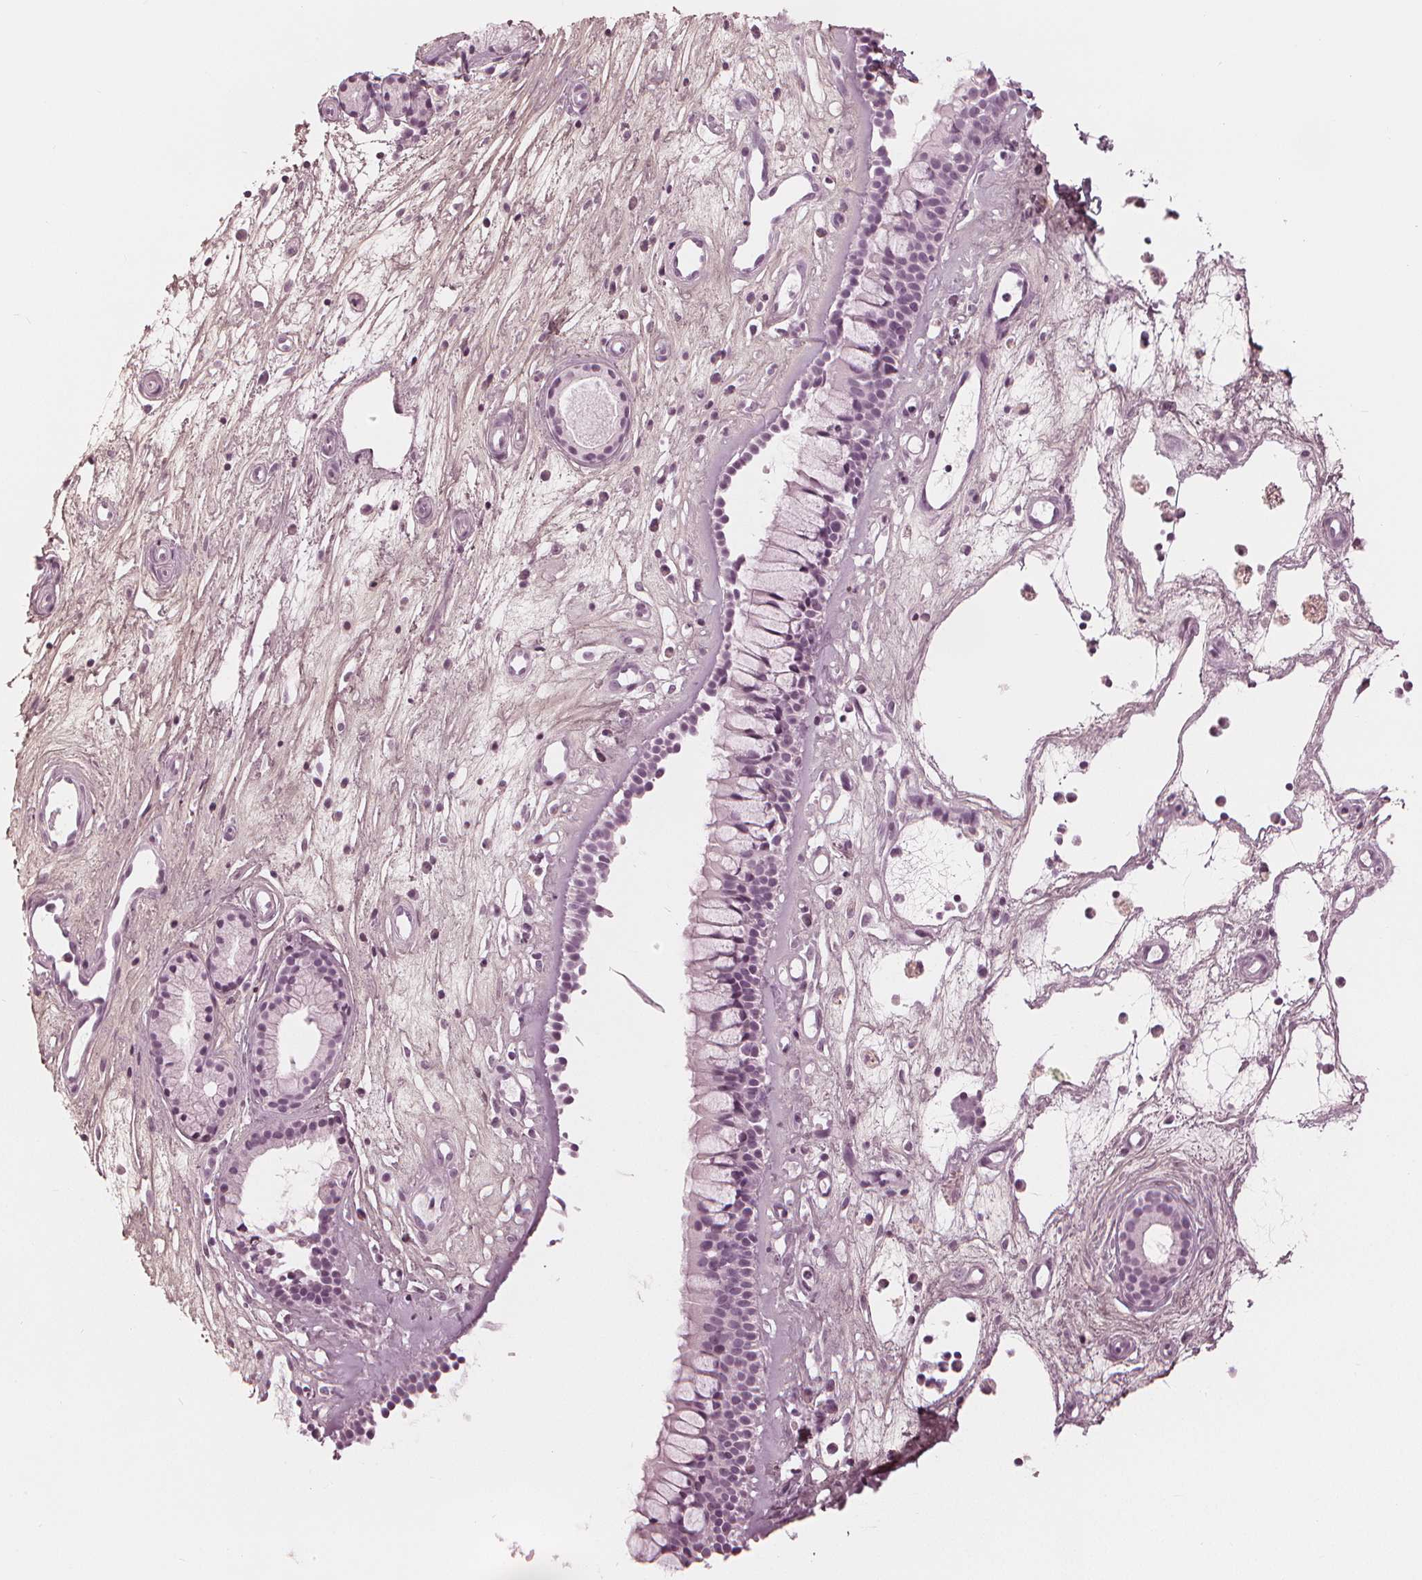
{"staining": {"intensity": "negative", "quantity": "none", "location": "none"}, "tissue": "nasopharynx", "cell_type": "Respiratory epithelial cells", "image_type": "normal", "snomed": [{"axis": "morphology", "description": "Normal tissue, NOS"}, {"axis": "topography", "description": "Nasopharynx"}], "caption": "Respiratory epithelial cells show no significant expression in normal nasopharynx. The staining was performed using DAB to visualize the protein expression in brown, while the nuclei were stained in blue with hematoxylin (Magnification: 20x).", "gene": "PAEP", "patient": {"sex": "female", "age": 52}}